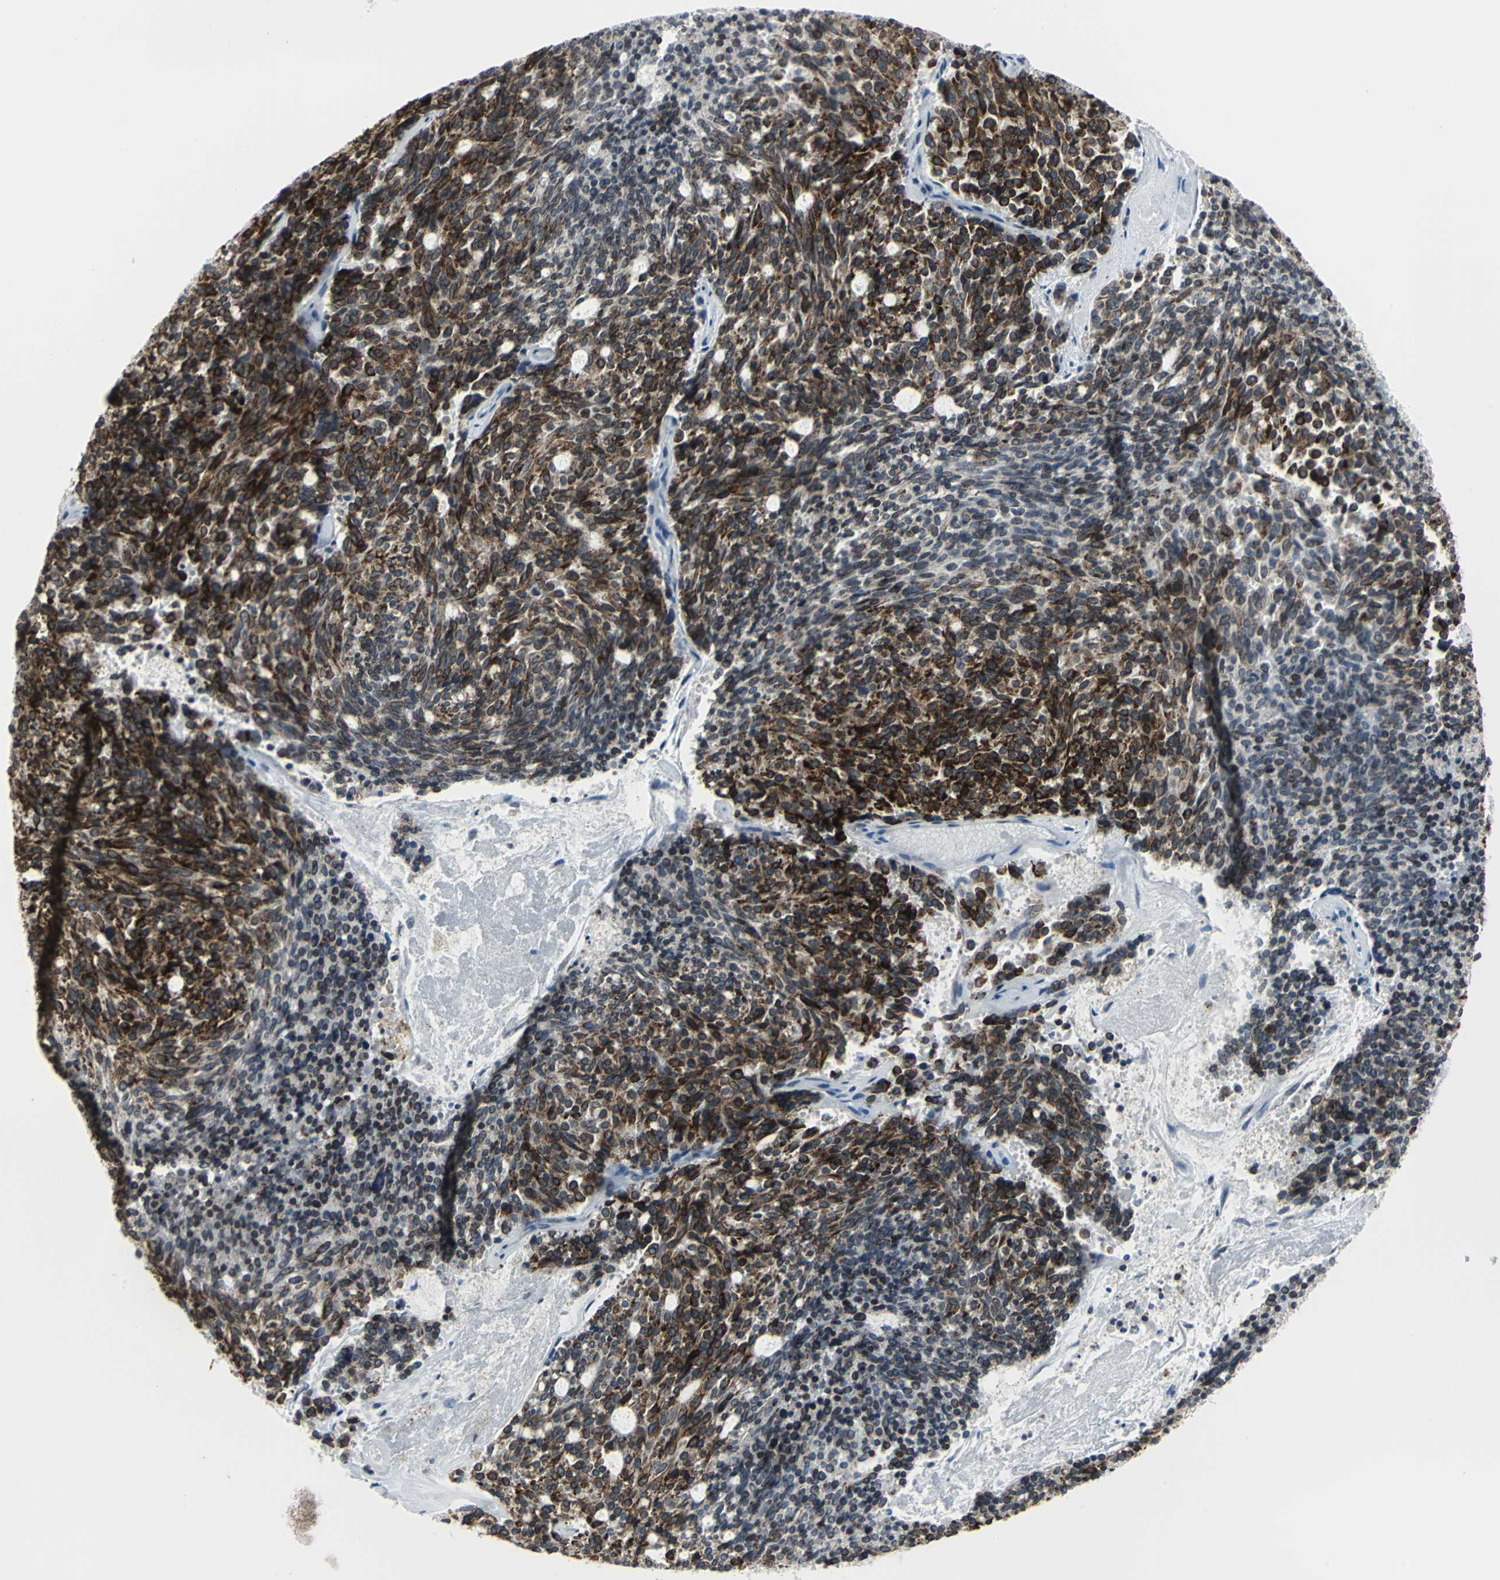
{"staining": {"intensity": "strong", "quantity": ">75%", "location": "cytoplasmic/membranous,nuclear"}, "tissue": "carcinoid", "cell_type": "Tumor cells", "image_type": "cancer", "snomed": [{"axis": "morphology", "description": "Carcinoid, malignant, NOS"}, {"axis": "topography", "description": "Pancreas"}], "caption": "Protein analysis of carcinoid tissue reveals strong cytoplasmic/membranous and nuclear positivity in about >75% of tumor cells. (DAB (3,3'-diaminobenzidine) IHC with brightfield microscopy, high magnification).", "gene": "SNUPN", "patient": {"sex": "female", "age": 54}}